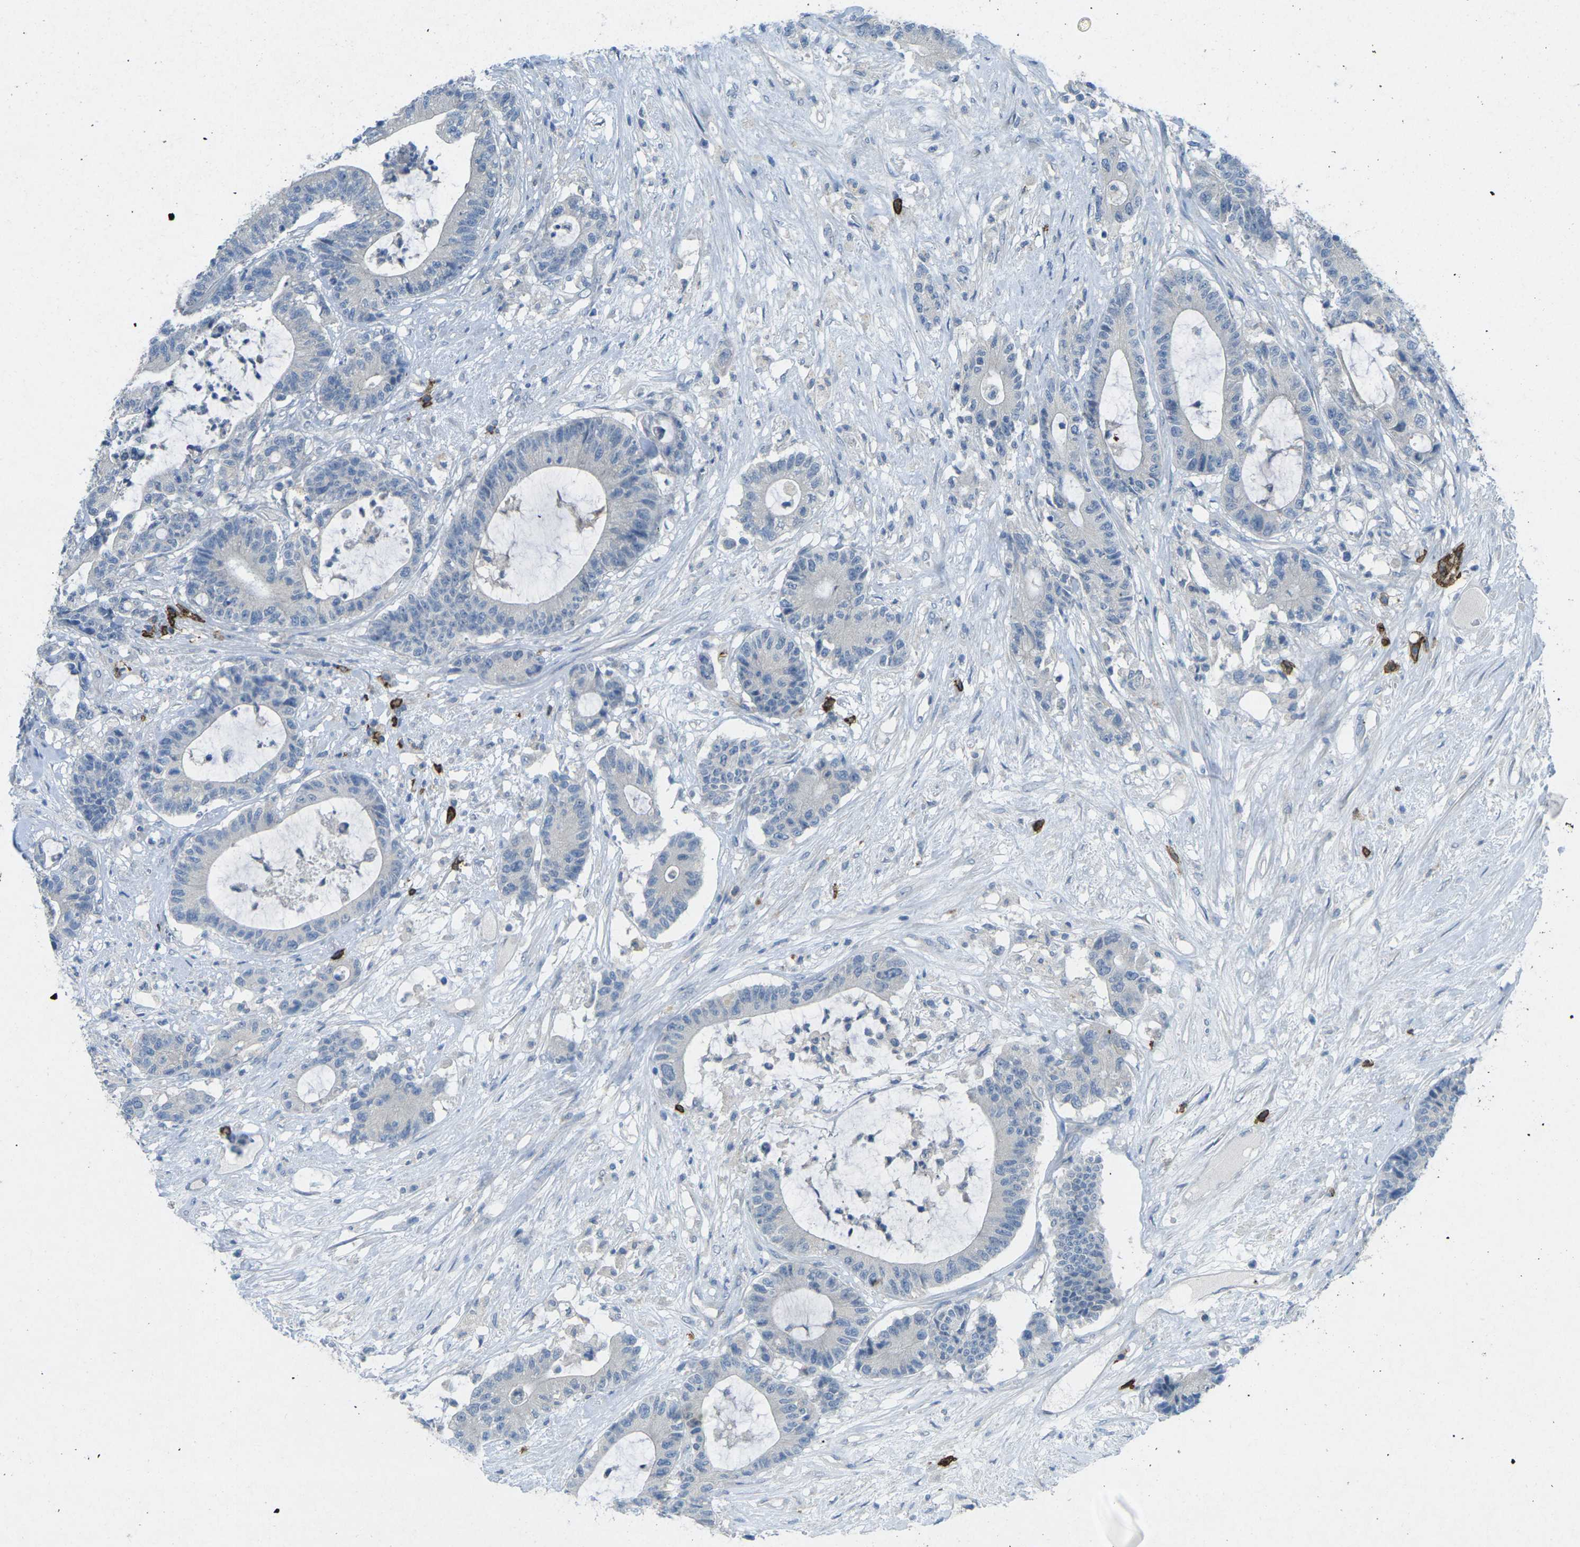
{"staining": {"intensity": "negative", "quantity": "none", "location": "none"}, "tissue": "colorectal cancer", "cell_type": "Tumor cells", "image_type": "cancer", "snomed": [{"axis": "morphology", "description": "Adenocarcinoma, NOS"}, {"axis": "topography", "description": "Colon"}], "caption": "Immunohistochemical staining of colorectal adenocarcinoma exhibits no significant positivity in tumor cells. The staining is performed using DAB brown chromogen with nuclei counter-stained in using hematoxylin.", "gene": "CD19", "patient": {"sex": "female", "age": 84}}